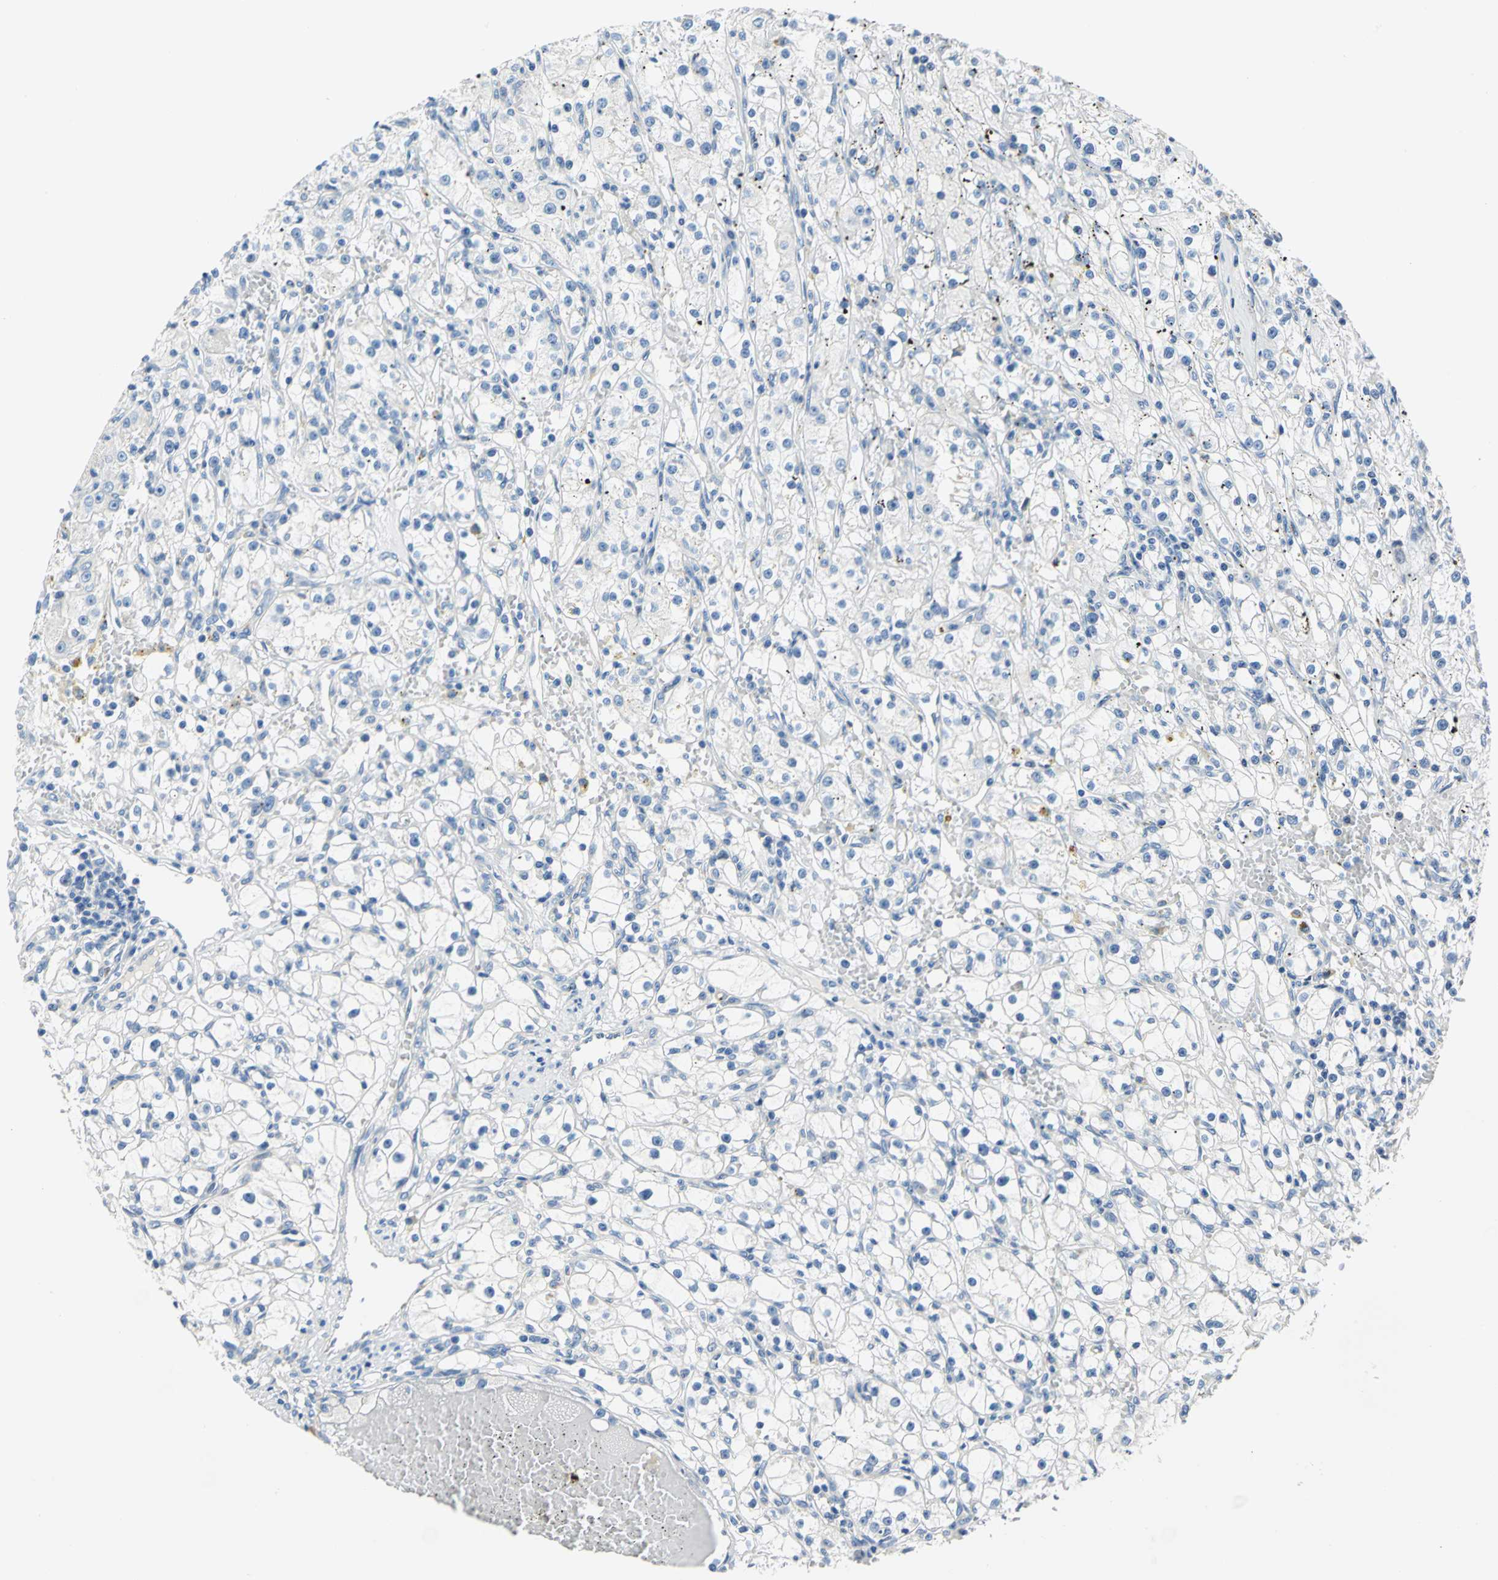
{"staining": {"intensity": "negative", "quantity": "none", "location": "none"}, "tissue": "renal cancer", "cell_type": "Tumor cells", "image_type": "cancer", "snomed": [{"axis": "morphology", "description": "Adenocarcinoma, NOS"}, {"axis": "topography", "description": "Kidney"}], "caption": "DAB immunohistochemical staining of renal adenocarcinoma exhibits no significant positivity in tumor cells.", "gene": "TRIM25", "patient": {"sex": "male", "age": 56}}